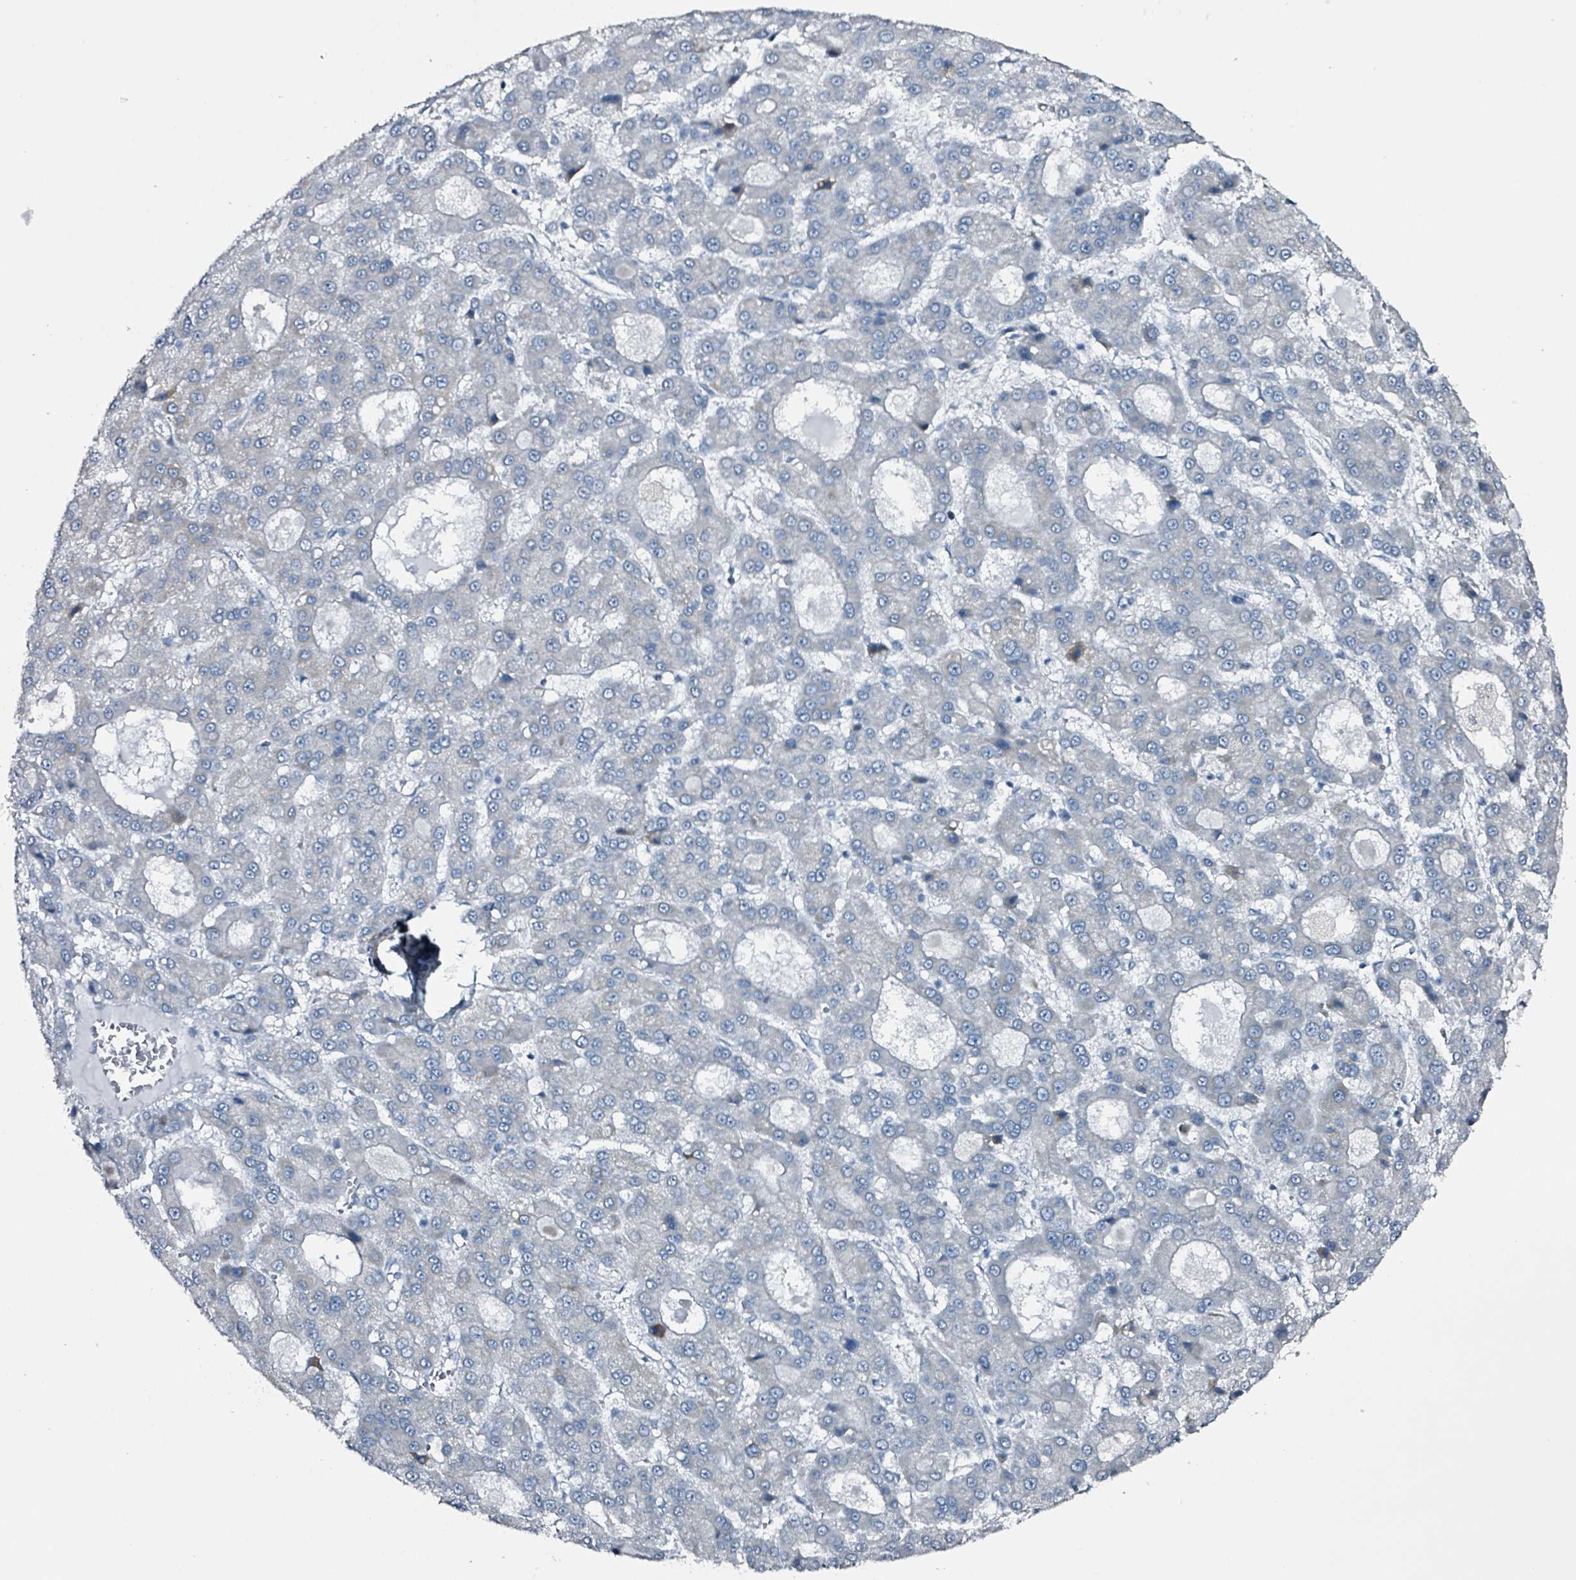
{"staining": {"intensity": "negative", "quantity": "none", "location": "none"}, "tissue": "liver cancer", "cell_type": "Tumor cells", "image_type": "cancer", "snomed": [{"axis": "morphology", "description": "Carcinoma, Hepatocellular, NOS"}, {"axis": "topography", "description": "Liver"}], "caption": "Liver cancer (hepatocellular carcinoma) was stained to show a protein in brown. There is no significant staining in tumor cells.", "gene": "B3GAT3", "patient": {"sex": "male", "age": 70}}